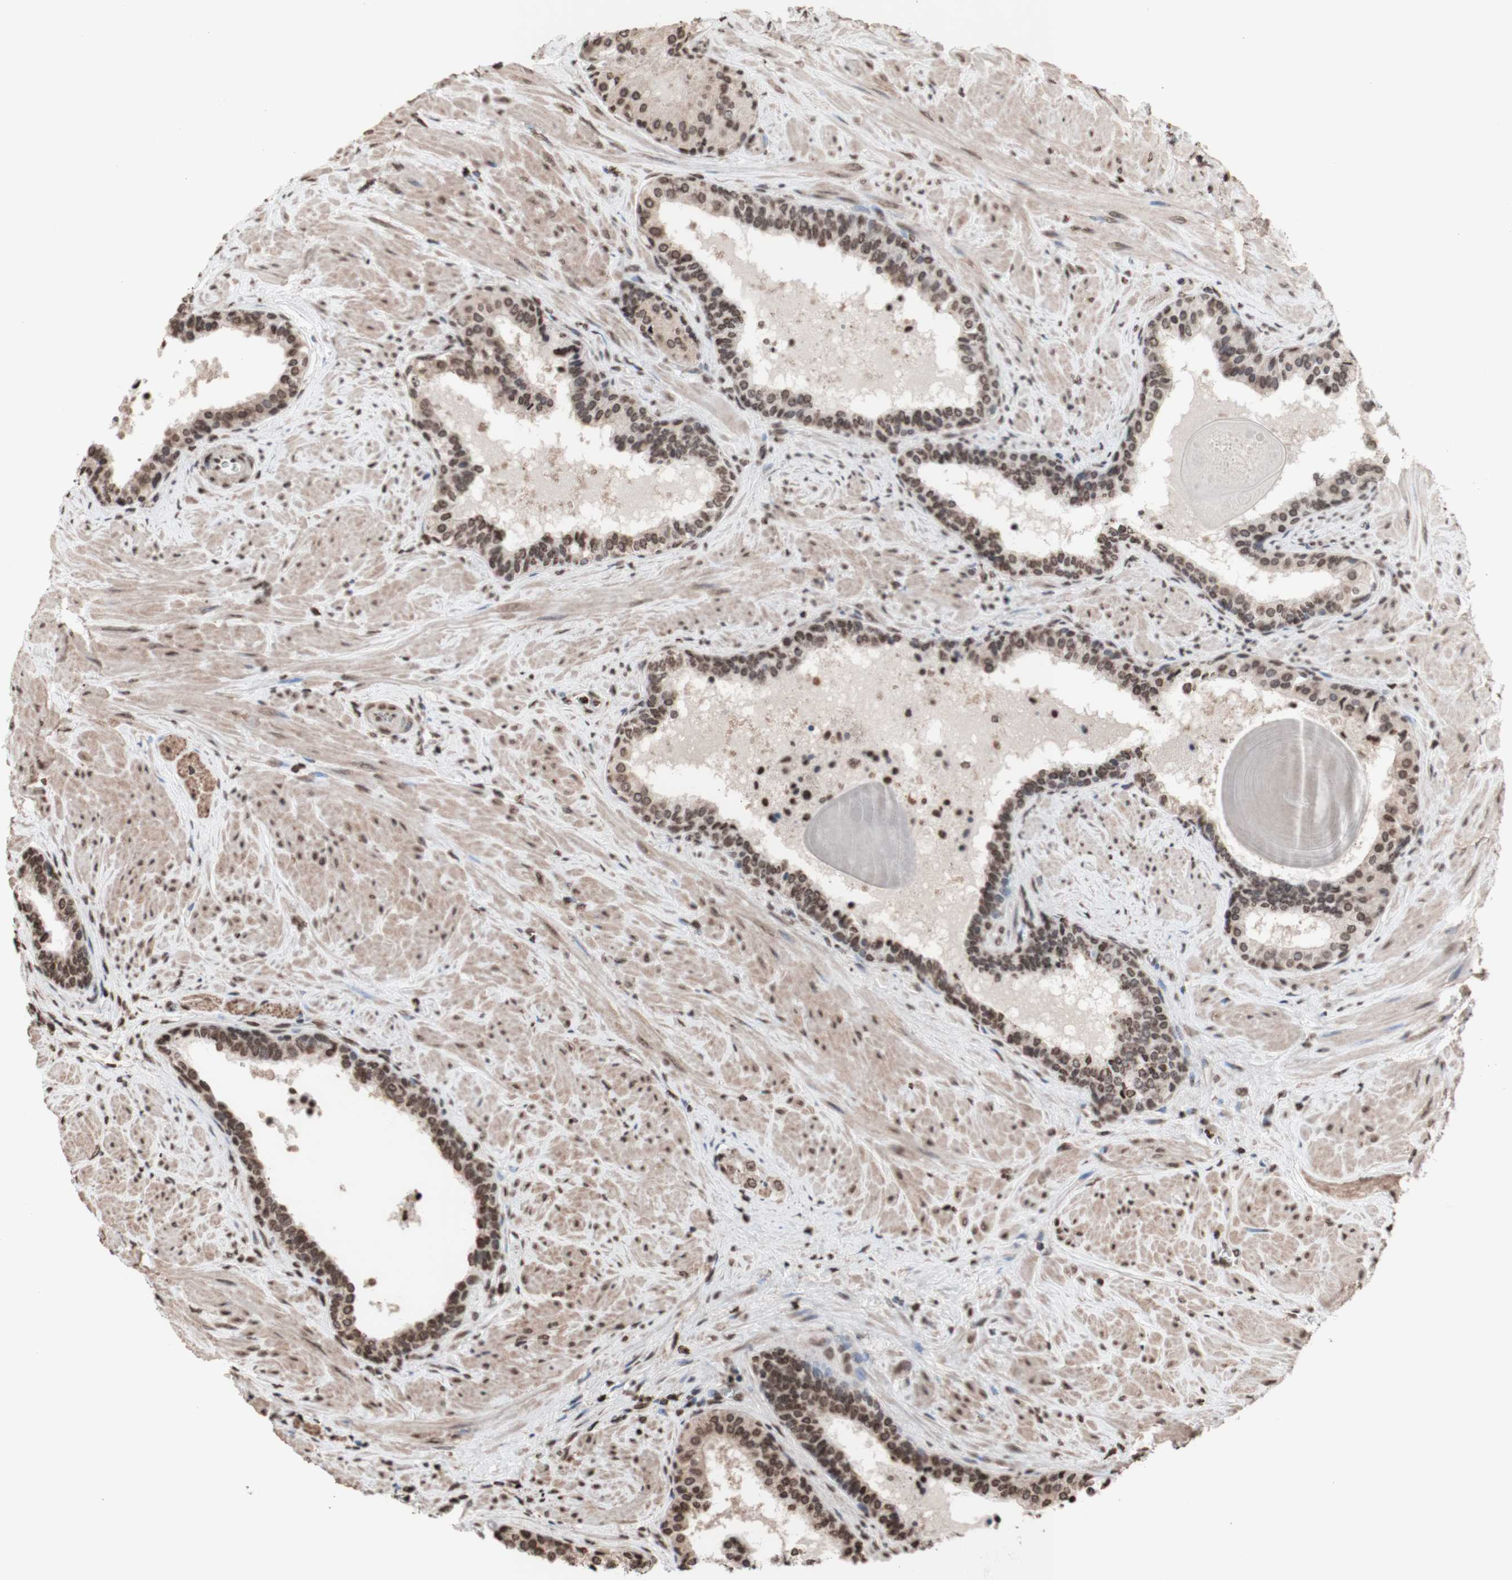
{"staining": {"intensity": "moderate", "quantity": ">75%", "location": "nuclear"}, "tissue": "prostate cancer", "cell_type": "Tumor cells", "image_type": "cancer", "snomed": [{"axis": "morphology", "description": "Adenocarcinoma, Low grade"}, {"axis": "topography", "description": "Prostate"}], "caption": "Prostate cancer (low-grade adenocarcinoma) stained for a protein (brown) demonstrates moderate nuclear positive positivity in approximately >75% of tumor cells.", "gene": "SNAI2", "patient": {"sex": "male", "age": 60}}